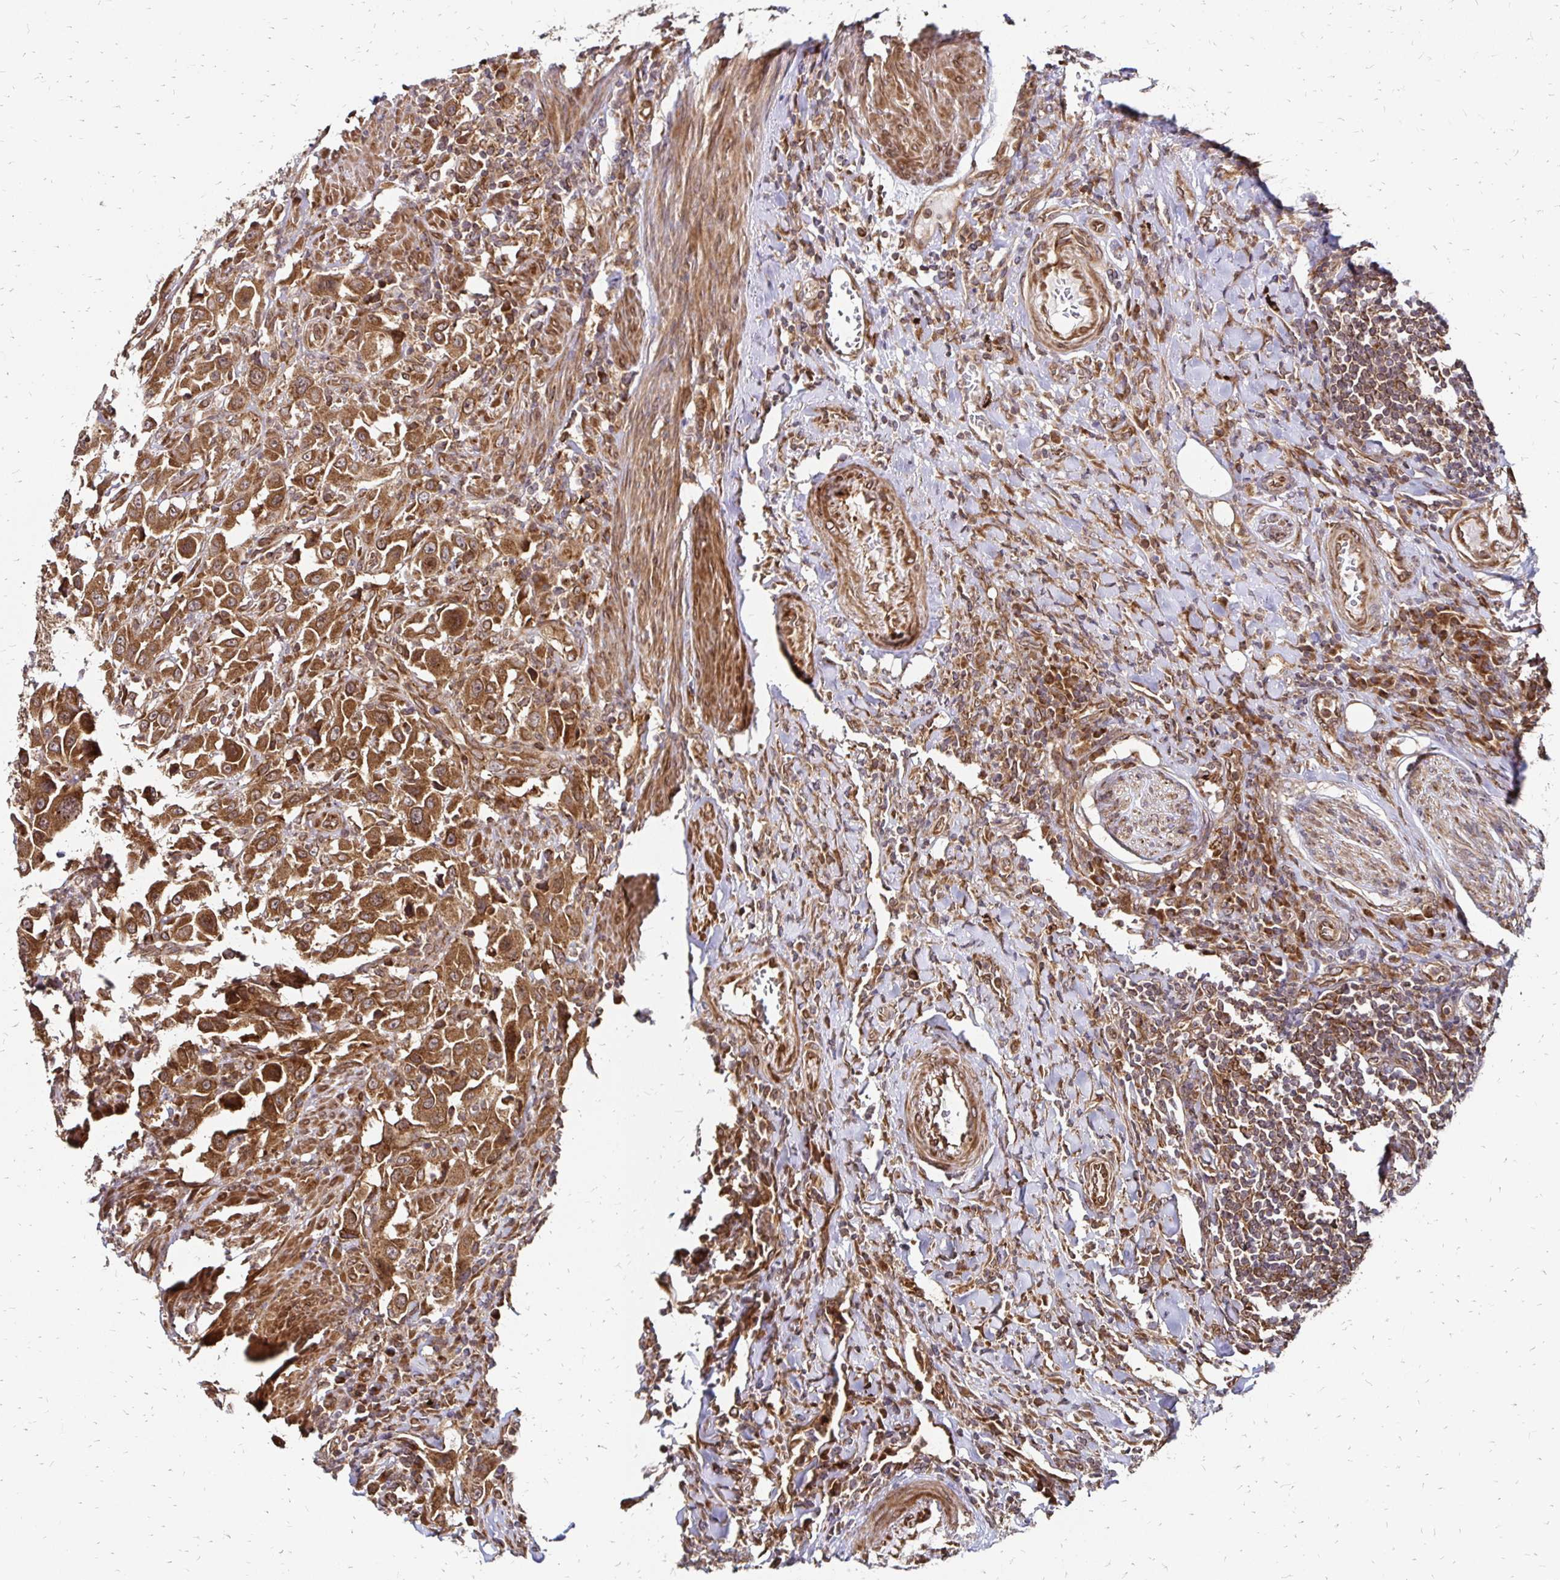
{"staining": {"intensity": "strong", "quantity": ">75%", "location": "cytoplasmic/membranous"}, "tissue": "urothelial cancer", "cell_type": "Tumor cells", "image_type": "cancer", "snomed": [{"axis": "morphology", "description": "Urothelial carcinoma, High grade"}, {"axis": "topography", "description": "Urinary bladder"}], "caption": "Protein staining of urothelial carcinoma (high-grade) tissue displays strong cytoplasmic/membranous staining in approximately >75% of tumor cells. The staining was performed using DAB (3,3'-diaminobenzidine) to visualize the protein expression in brown, while the nuclei were stained in blue with hematoxylin (Magnification: 20x).", "gene": "ZW10", "patient": {"sex": "male", "age": 61}}